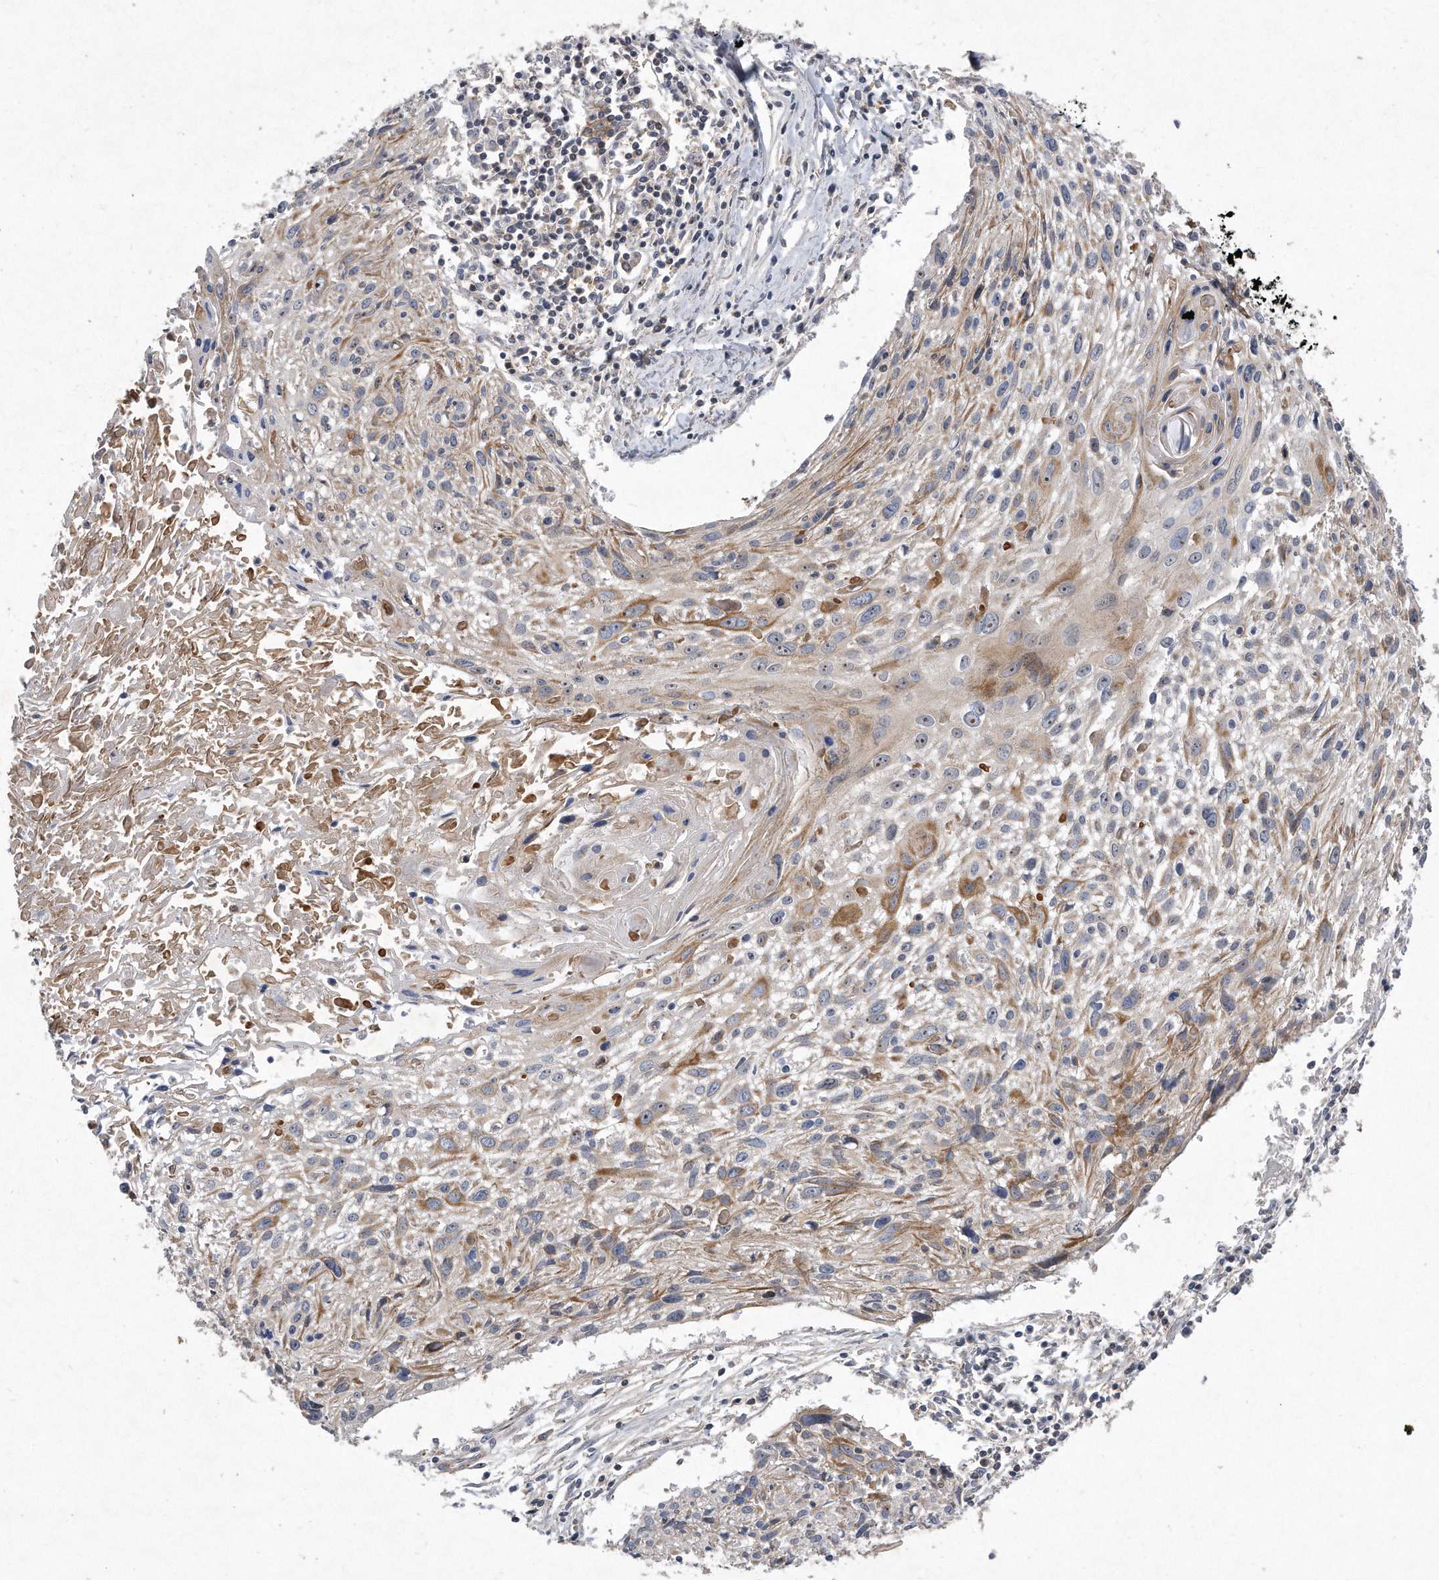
{"staining": {"intensity": "moderate", "quantity": "<25%", "location": "cytoplasmic/membranous"}, "tissue": "cervical cancer", "cell_type": "Tumor cells", "image_type": "cancer", "snomed": [{"axis": "morphology", "description": "Squamous cell carcinoma, NOS"}, {"axis": "topography", "description": "Cervix"}], "caption": "Immunohistochemical staining of human cervical squamous cell carcinoma reveals moderate cytoplasmic/membranous protein staining in about <25% of tumor cells.", "gene": "PGBD2", "patient": {"sex": "female", "age": 51}}